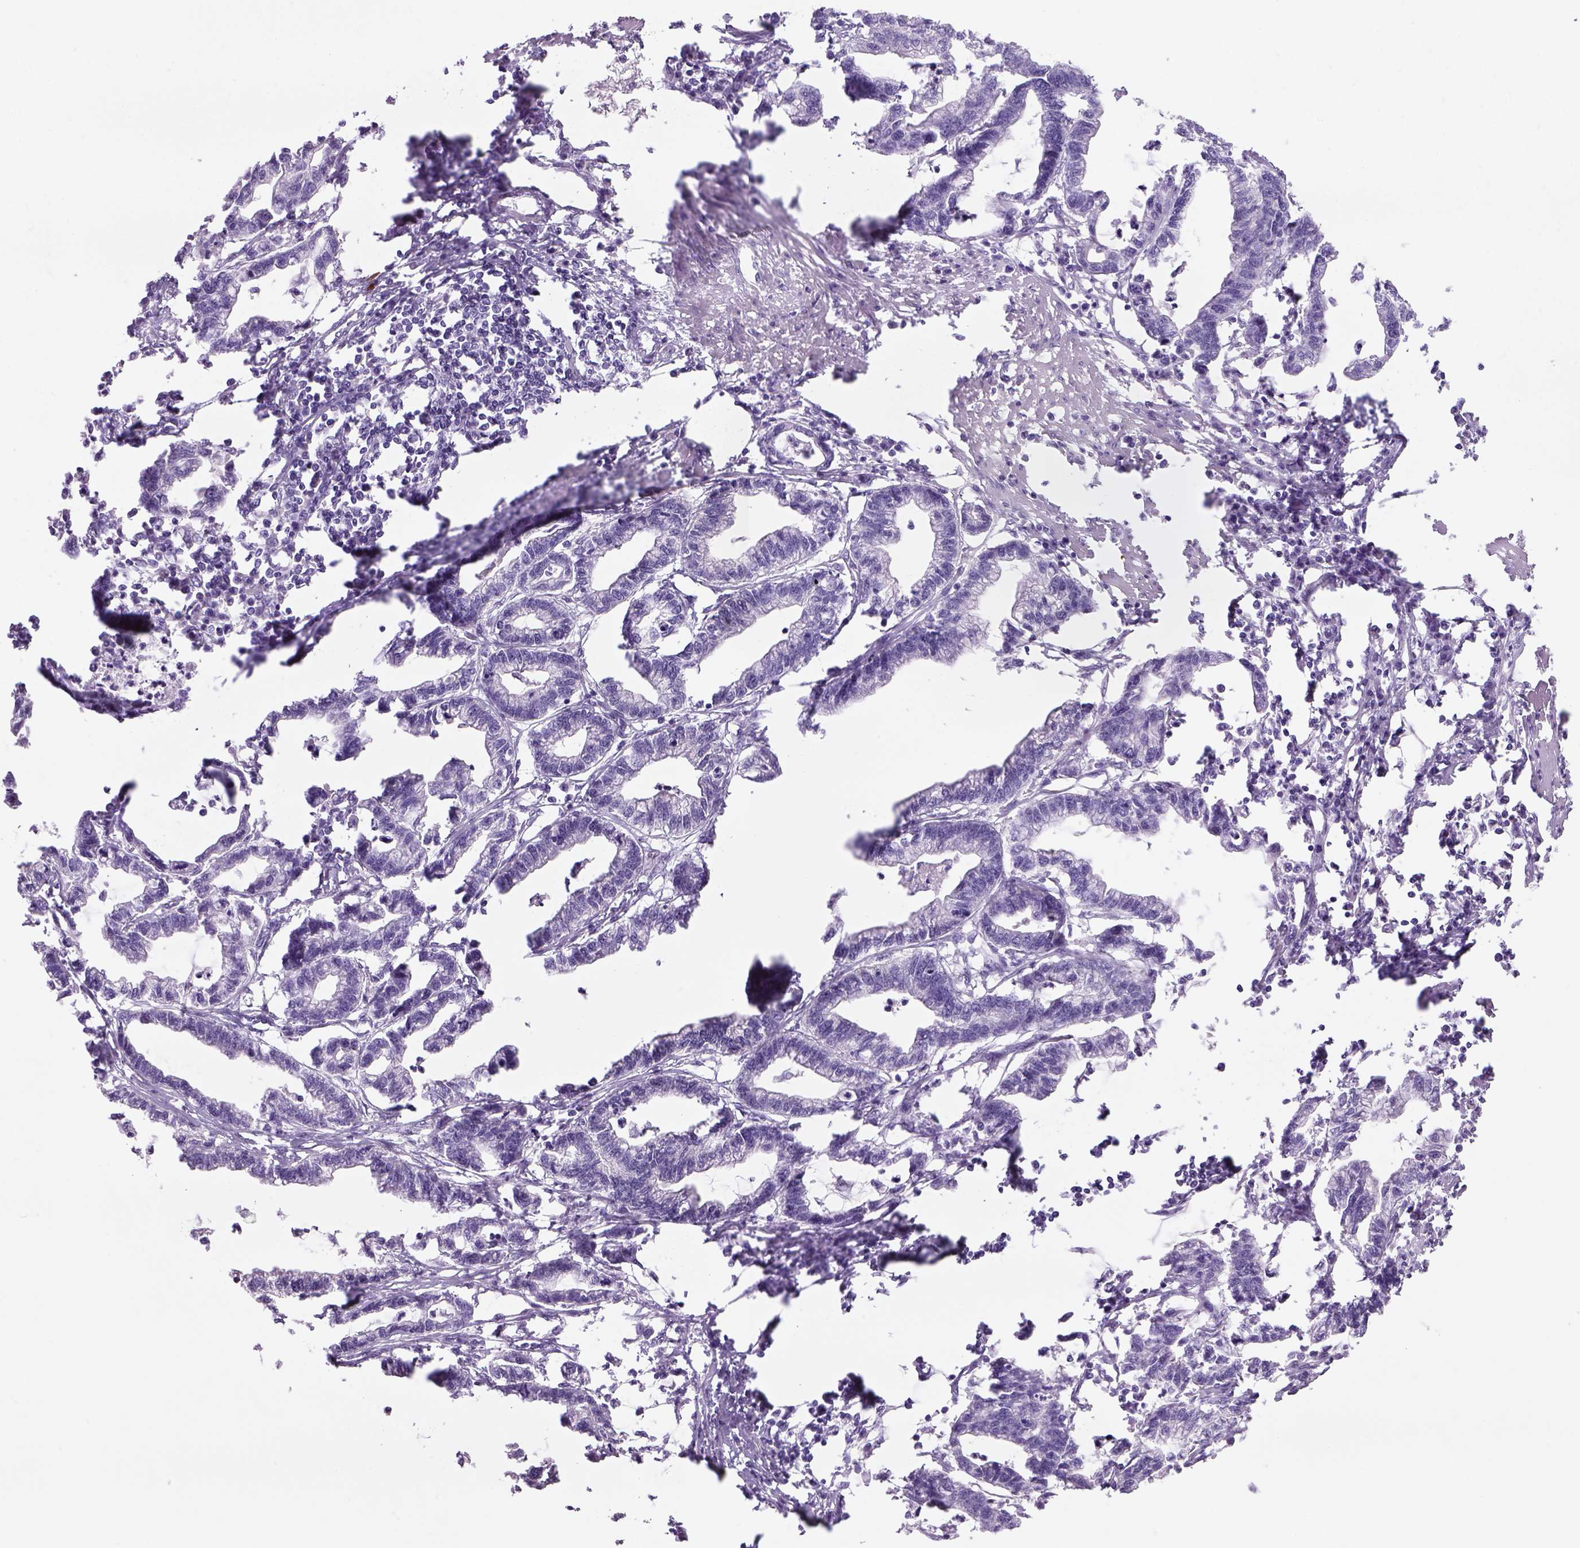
{"staining": {"intensity": "negative", "quantity": "none", "location": "none"}, "tissue": "stomach cancer", "cell_type": "Tumor cells", "image_type": "cancer", "snomed": [{"axis": "morphology", "description": "Adenocarcinoma, NOS"}, {"axis": "topography", "description": "Stomach"}], "caption": "Immunohistochemistry histopathology image of human adenocarcinoma (stomach) stained for a protein (brown), which displays no staining in tumor cells.", "gene": "TENM4", "patient": {"sex": "male", "age": 83}}